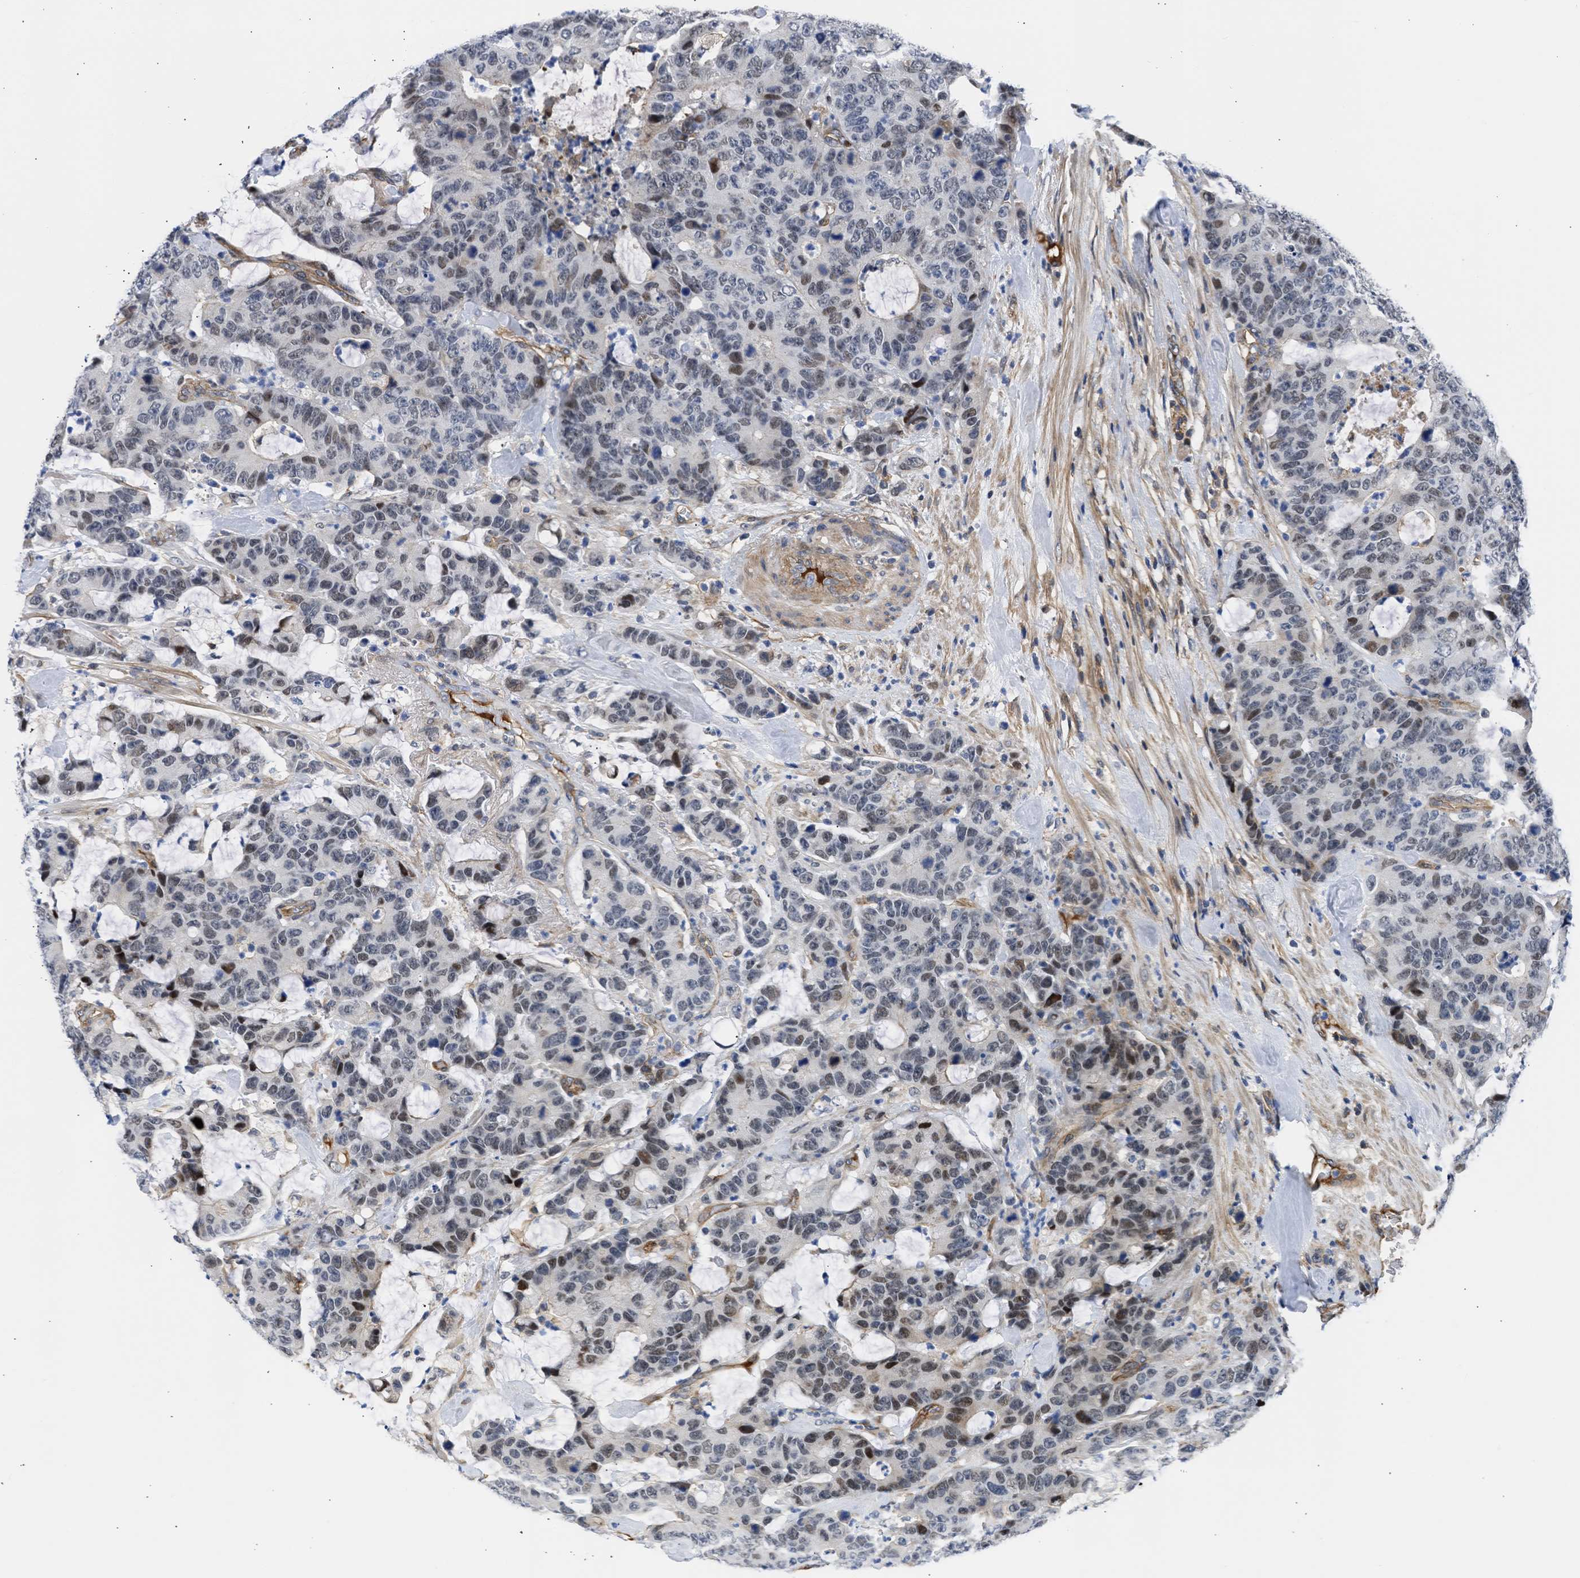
{"staining": {"intensity": "weak", "quantity": "25%-75%", "location": "cytoplasmic/membranous,nuclear"}, "tissue": "colorectal cancer", "cell_type": "Tumor cells", "image_type": "cancer", "snomed": [{"axis": "morphology", "description": "Adenocarcinoma, NOS"}, {"axis": "topography", "description": "Colon"}], "caption": "Weak cytoplasmic/membranous and nuclear expression is identified in approximately 25%-75% of tumor cells in colorectal cancer (adenocarcinoma).", "gene": "MAS1L", "patient": {"sex": "female", "age": 86}}